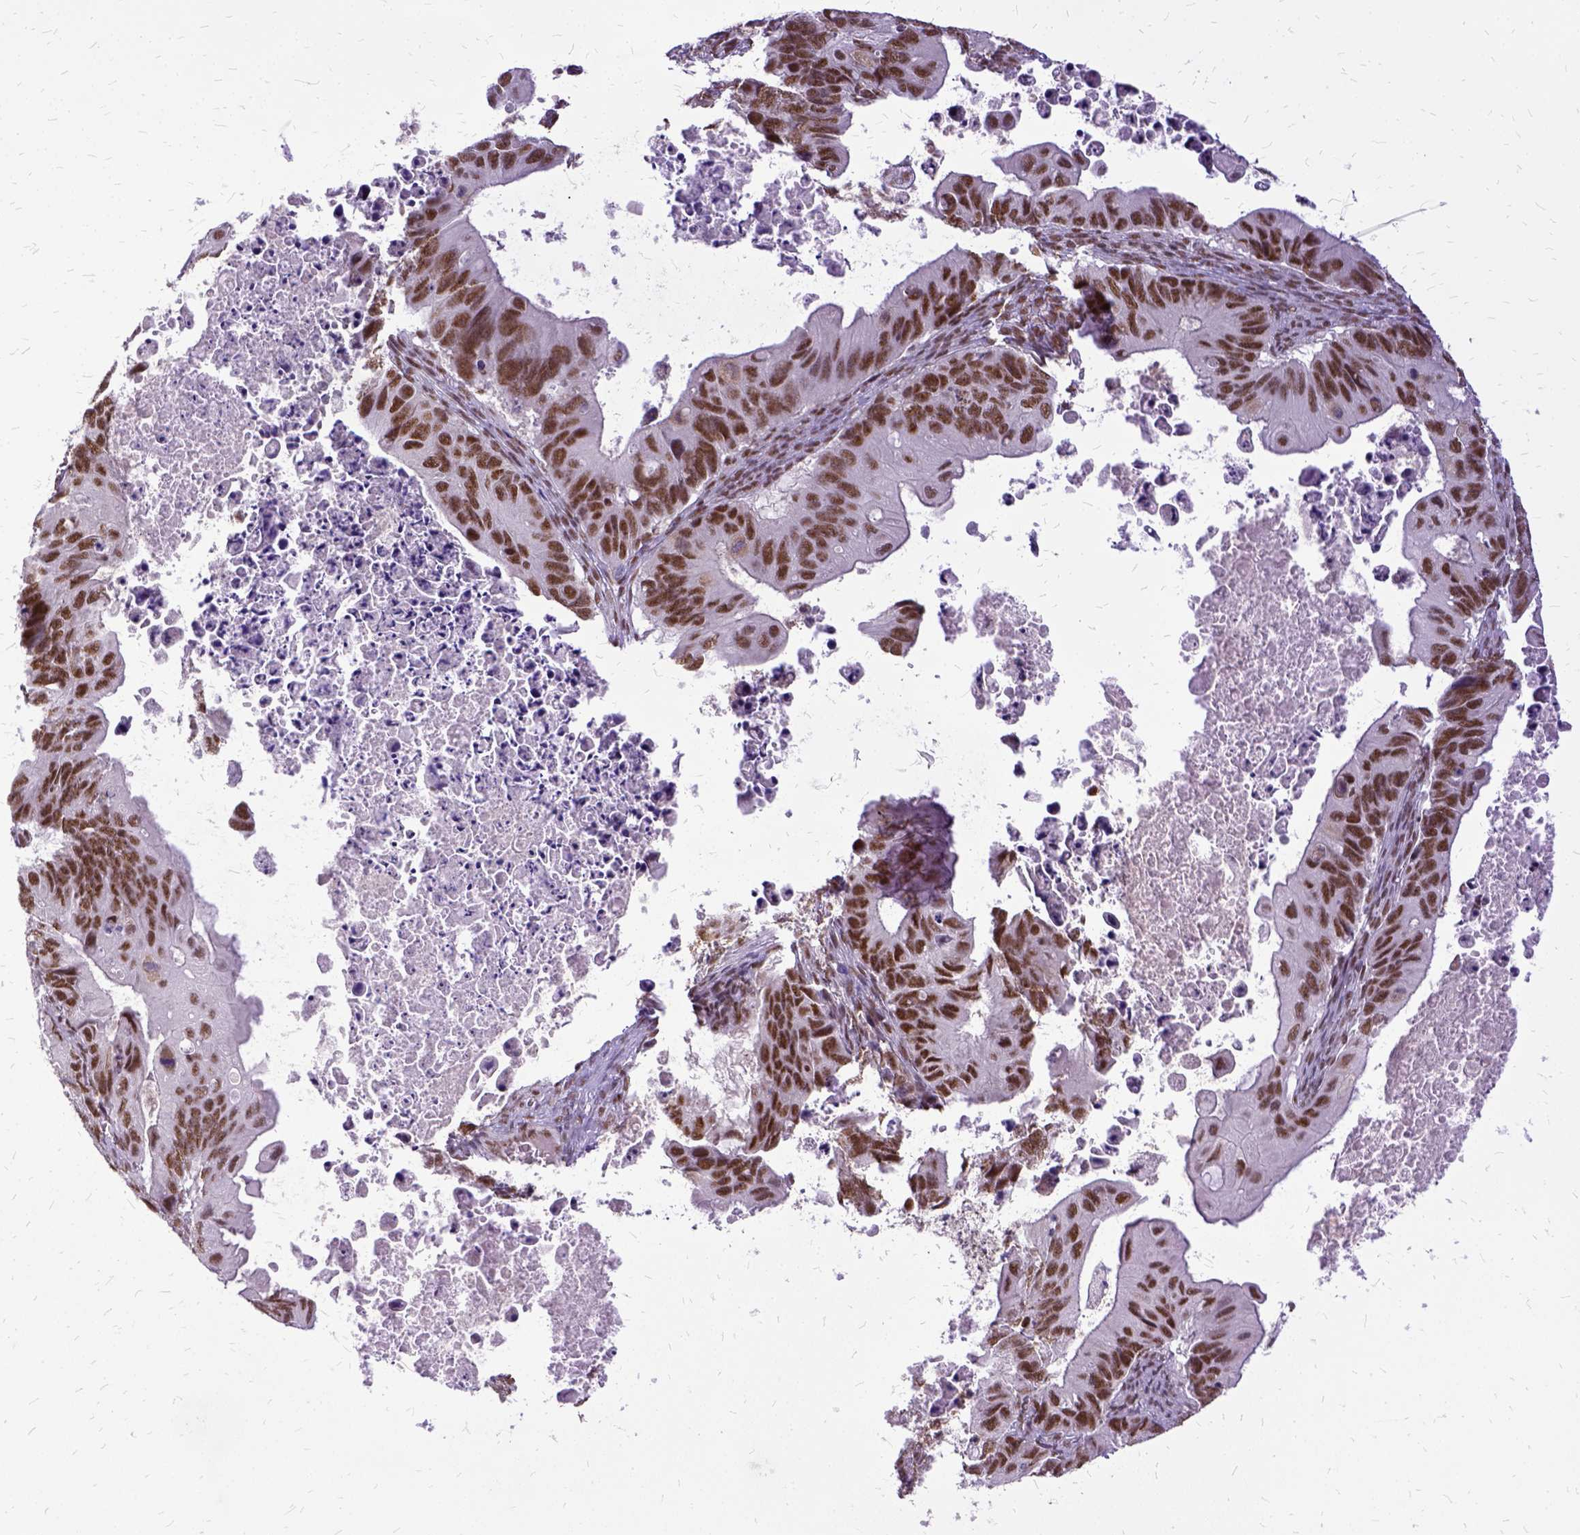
{"staining": {"intensity": "strong", "quantity": "<25%", "location": "nuclear"}, "tissue": "ovarian cancer", "cell_type": "Tumor cells", "image_type": "cancer", "snomed": [{"axis": "morphology", "description": "Cystadenocarcinoma, mucinous, NOS"}, {"axis": "topography", "description": "Ovary"}], "caption": "Human ovarian cancer stained for a protein (brown) shows strong nuclear positive staining in approximately <25% of tumor cells.", "gene": "SETD1A", "patient": {"sex": "female", "age": 64}}